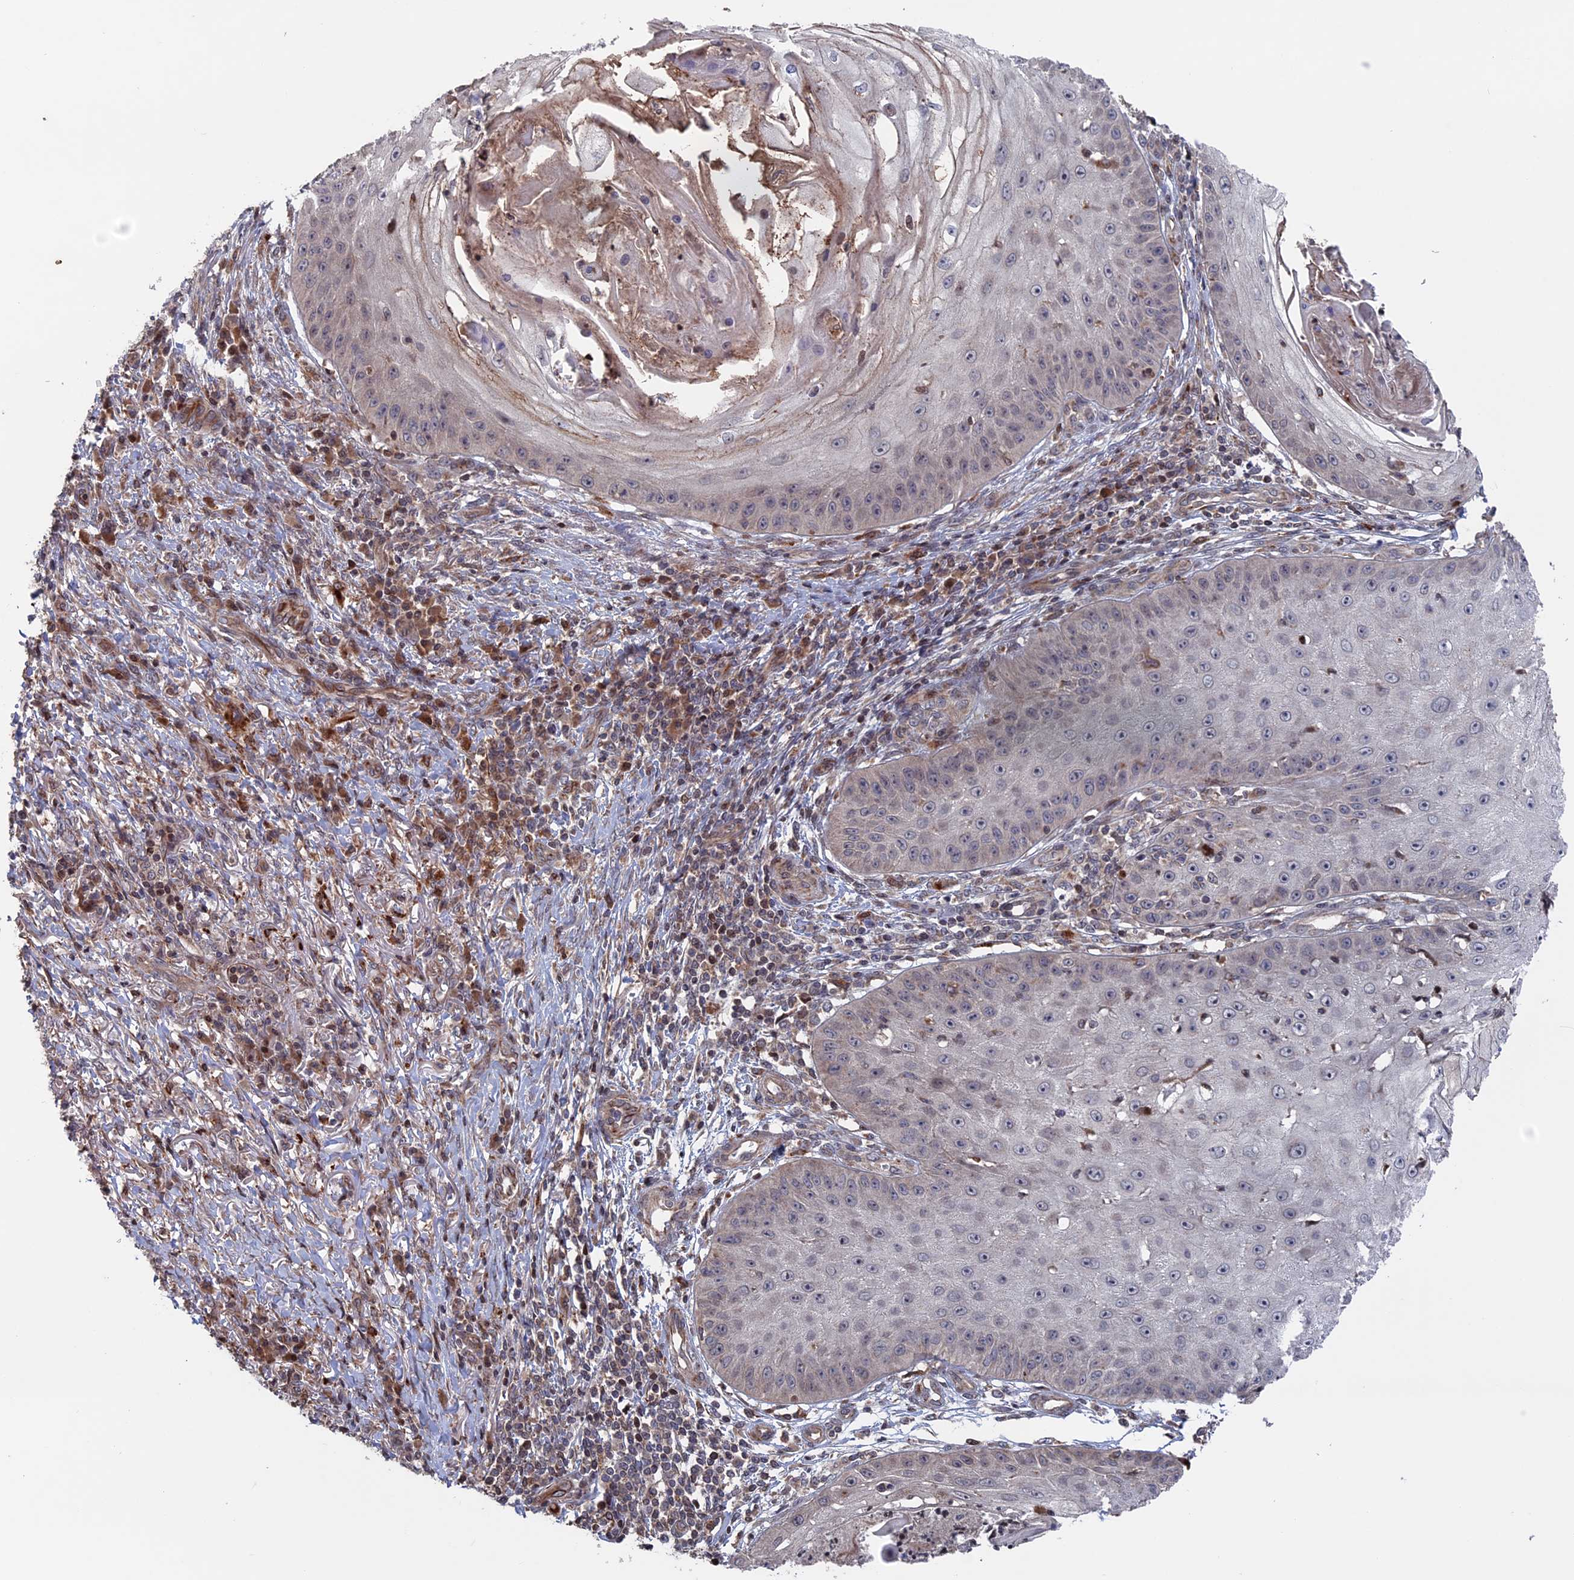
{"staining": {"intensity": "negative", "quantity": "none", "location": "none"}, "tissue": "skin cancer", "cell_type": "Tumor cells", "image_type": "cancer", "snomed": [{"axis": "morphology", "description": "Squamous cell carcinoma, NOS"}, {"axis": "topography", "description": "Skin"}], "caption": "Photomicrograph shows no protein staining in tumor cells of squamous cell carcinoma (skin) tissue.", "gene": "PLA2G15", "patient": {"sex": "male", "age": 70}}